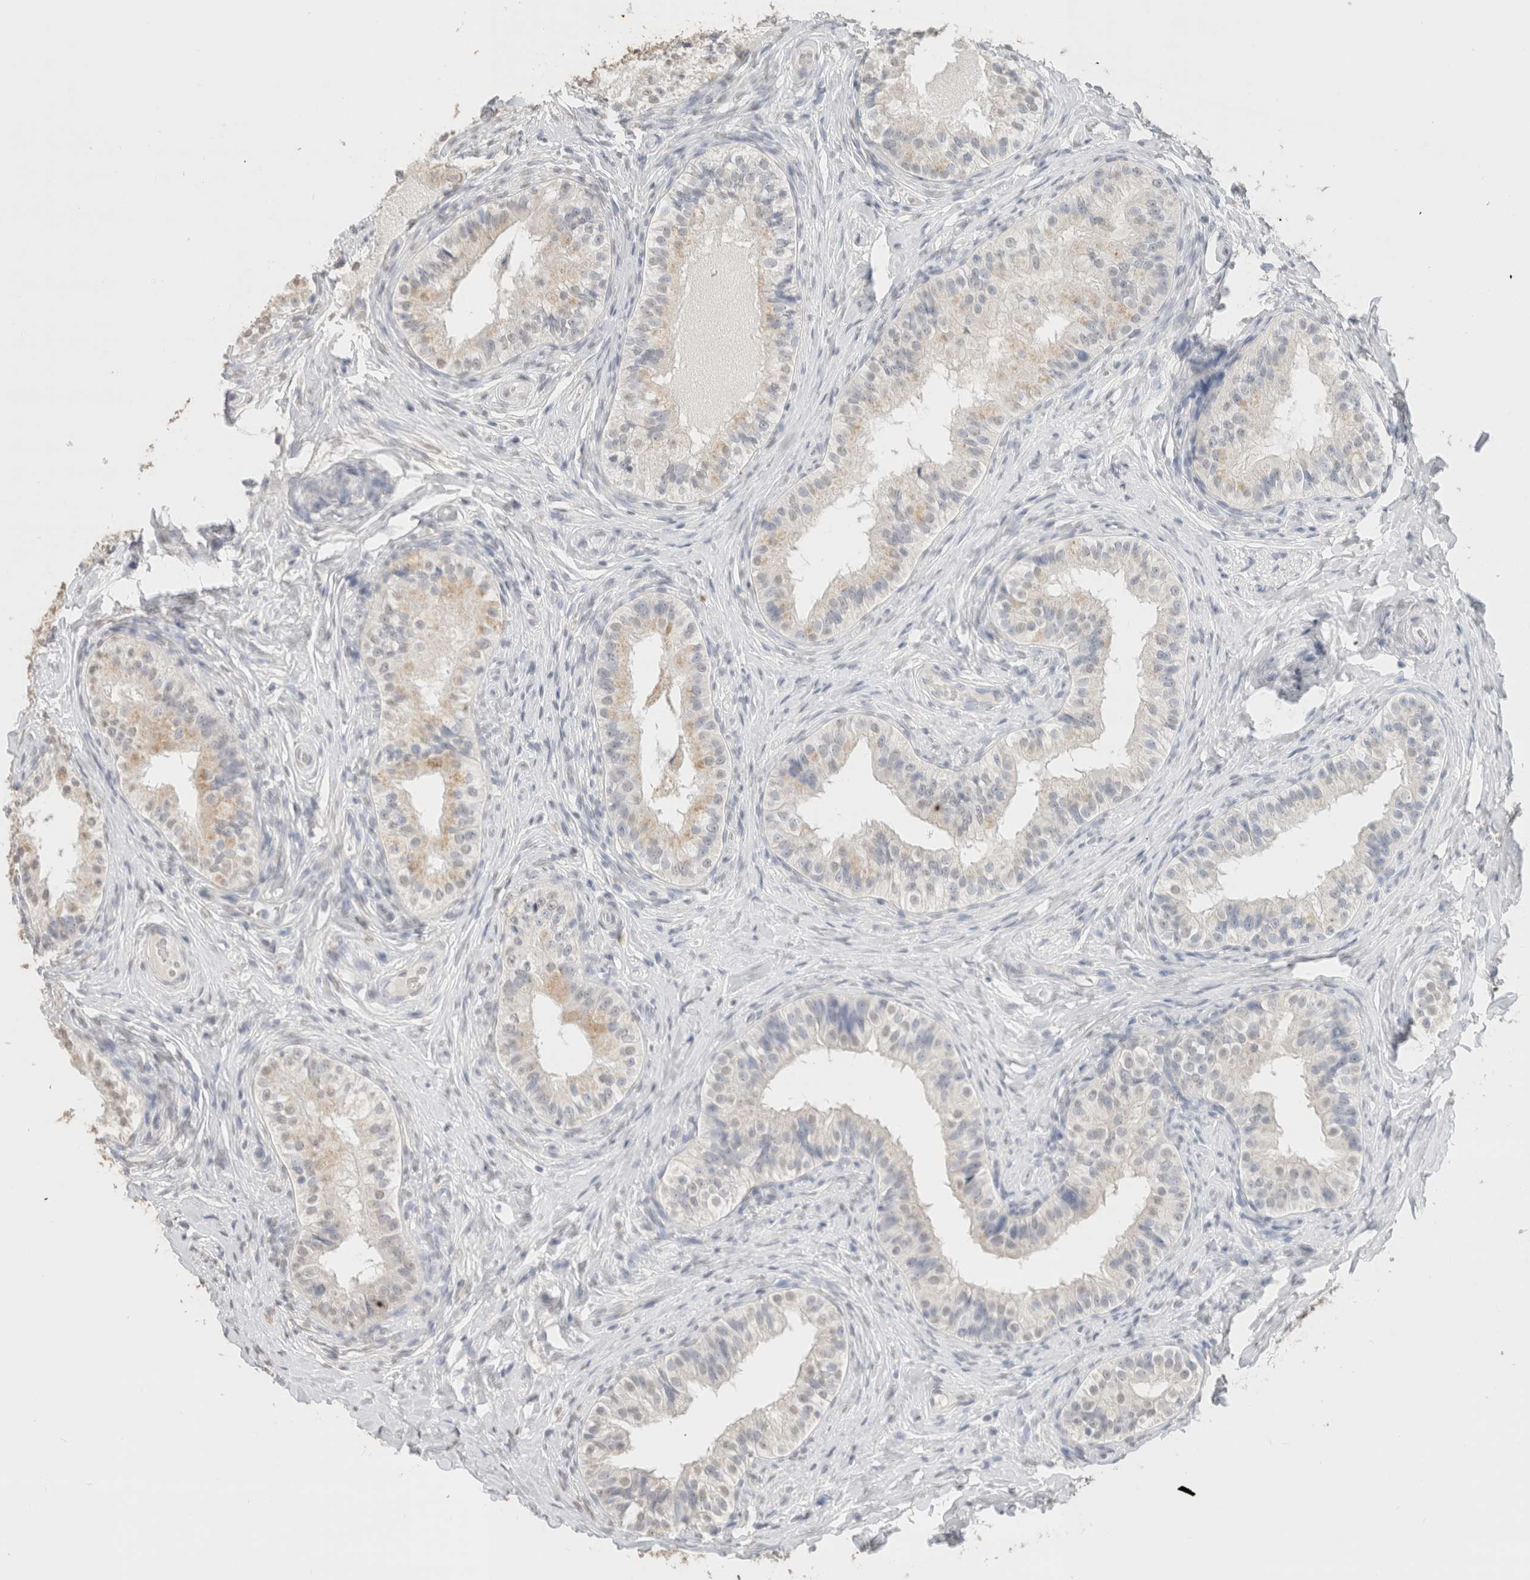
{"staining": {"intensity": "weak", "quantity": "<25%", "location": "cytoplasmic/membranous"}, "tissue": "epididymis", "cell_type": "Glandular cells", "image_type": "normal", "snomed": [{"axis": "morphology", "description": "Normal tissue, NOS"}, {"axis": "topography", "description": "Epididymis"}], "caption": "High power microscopy micrograph of an immunohistochemistry (IHC) histopathology image of normal epididymis, revealing no significant staining in glandular cells.", "gene": "CD80", "patient": {"sex": "male", "age": 49}}